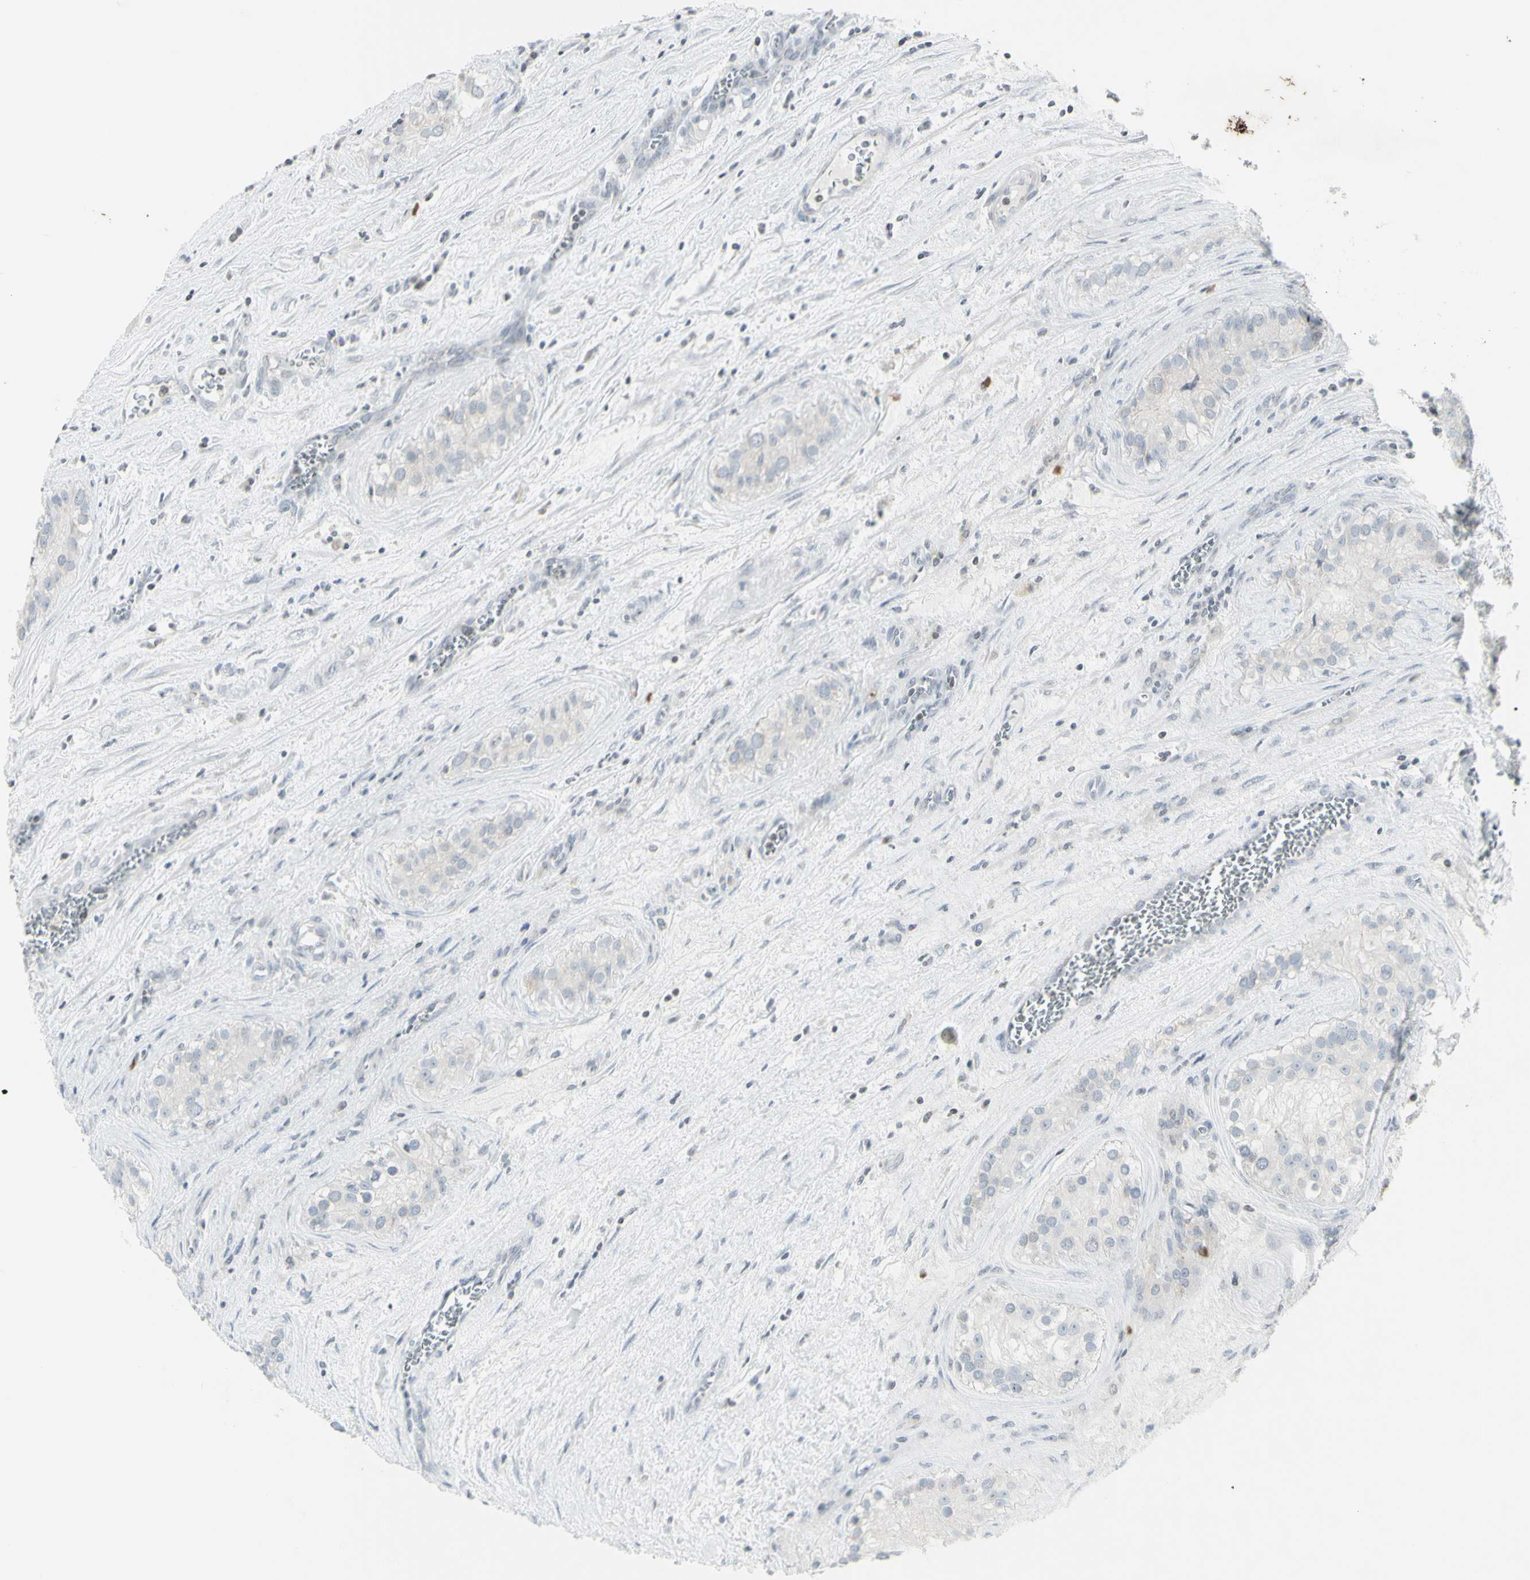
{"staining": {"intensity": "negative", "quantity": "none", "location": "none"}, "tissue": "testis cancer", "cell_type": "Tumor cells", "image_type": "cancer", "snomed": [{"axis": "morphology", "description": "Carcinoma, Embryonal, NOS"}, {"axis": "topography", "description": "Testis"}], "caption": "The IHC histopathology image has no significant expression in tumor cells of testis embryonal carcinoma tissue.", "gene": "MUC5AC", "patient": {"sex": "male", "age": 28}}